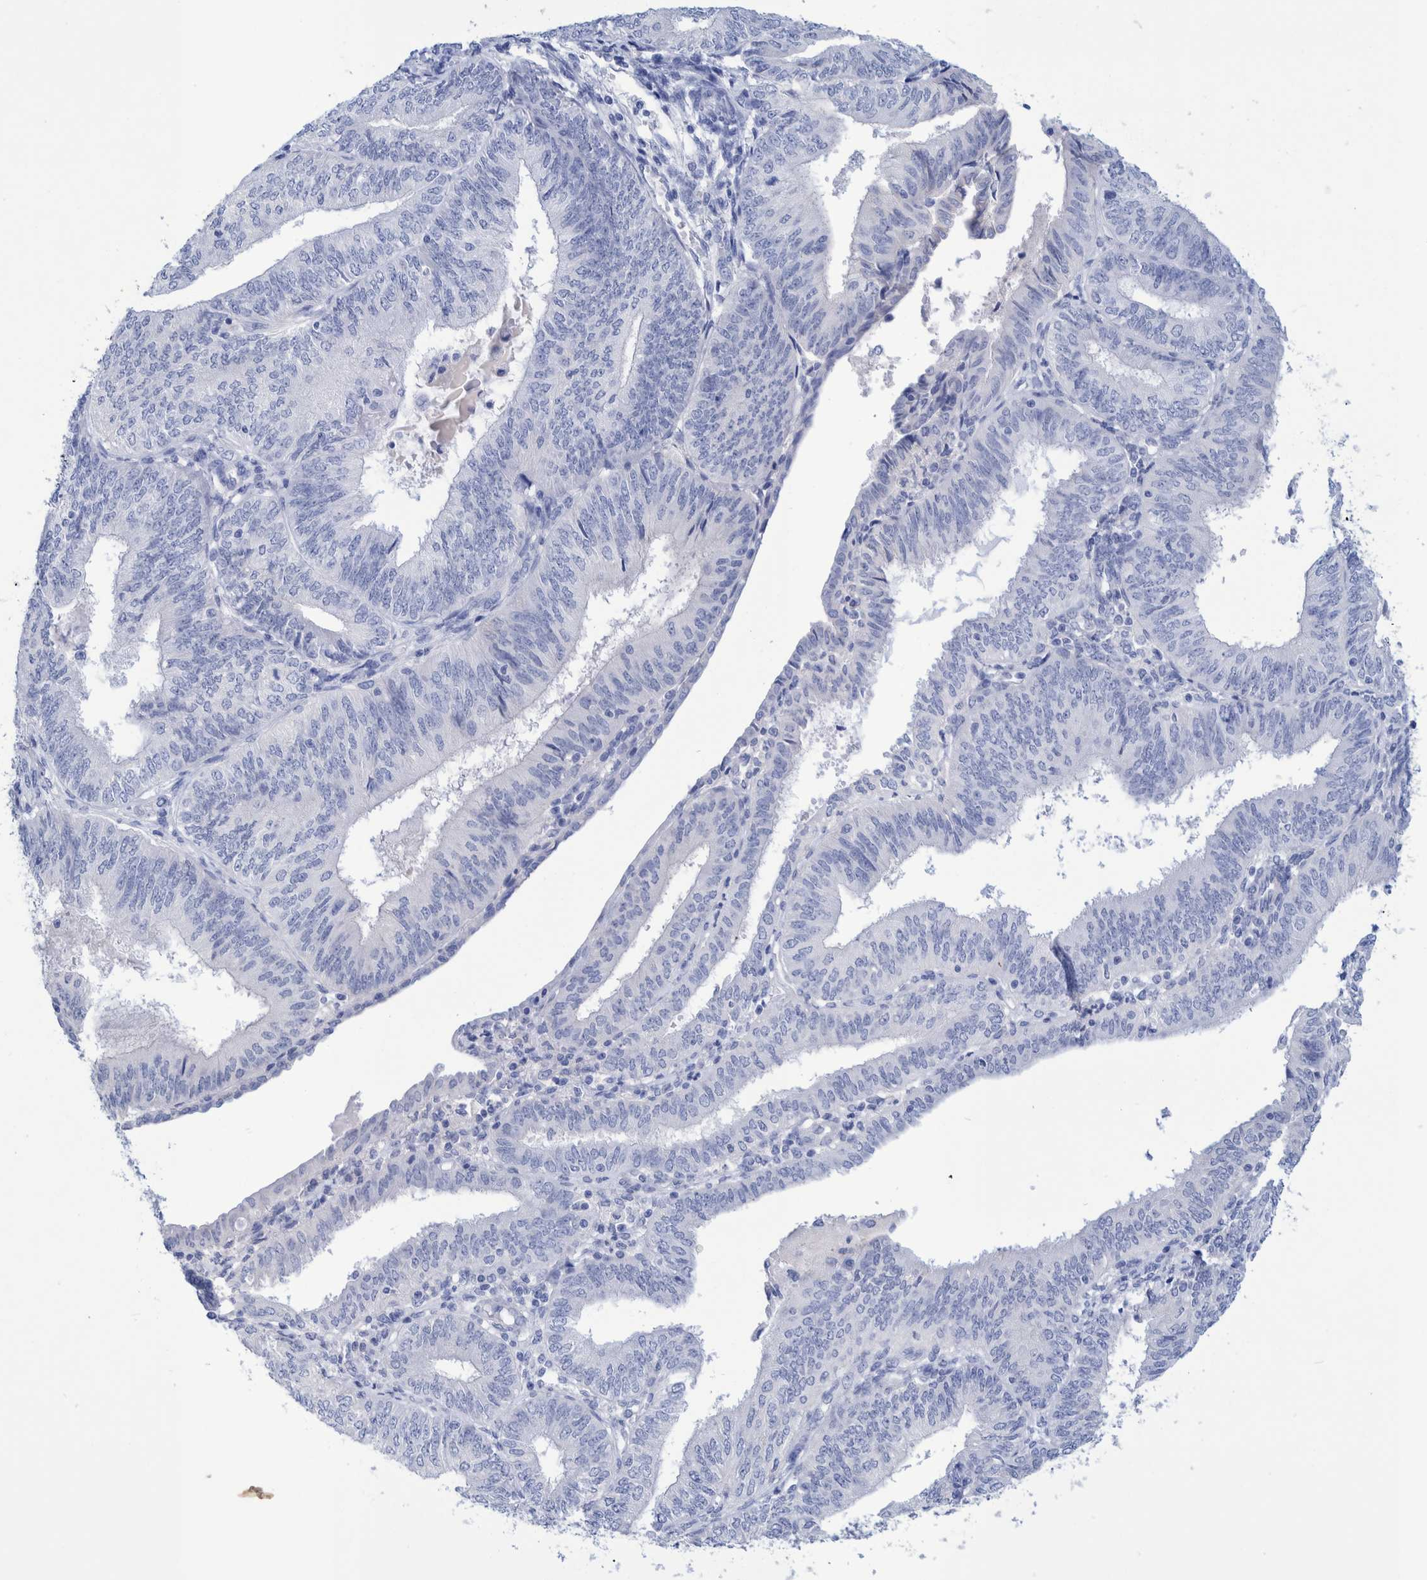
{"staining": {"intensity": "negative", "quantity": "none", "location": "none"}, "tissue": "endometrial cancer", "cell_type": "Tumor cells", "image_type": "cancer", "snomed": [{"axis": "morphology", "description": "Adenocarcinoma, NOS"}, {"axis": "topography", "description": "Endometrium"}], "caption": "Immunohistochemistry of human endometrial cancer (adenocarcinoma) demonstrates no positivity in tumor cells.", "gene": "PERP", "patient": {"sex": "female", "age": 58}}